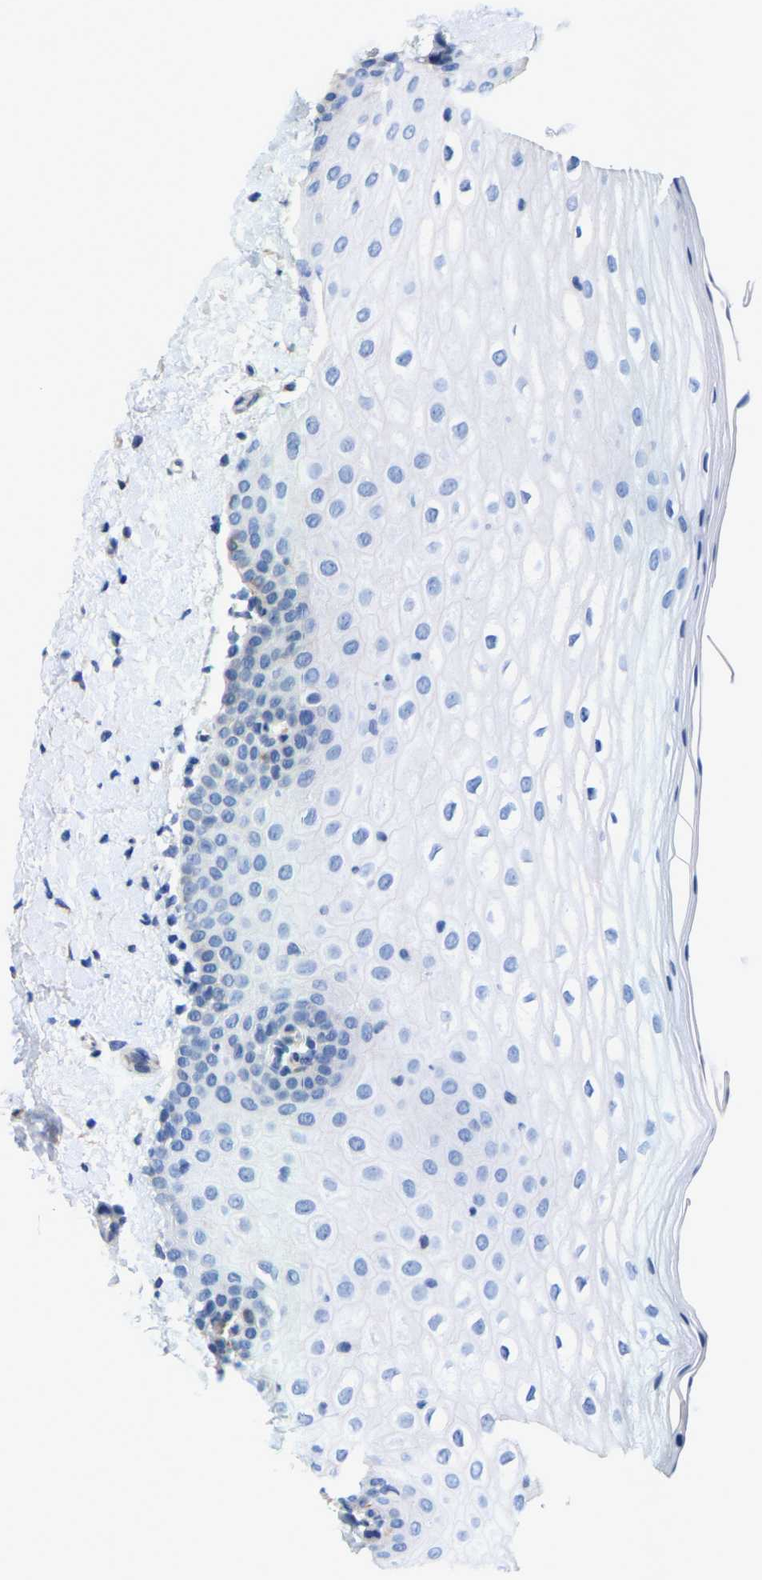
{"staining": {"intensity": "negative", "quantity": "none", "location": "none"}, "tissue": "oral mucosa", "cell_type": "Squamous epithelial cells", "image_type": "normal", "snomed": [{"axis": "morphology", "description": "Normal tissue, NOS"}, {"axis": "topography", "description": "Skin"}, {"axis": "topography", "description": "Oral tissue"}], "caption": "DAB immunohistochemical staining of unremarkable oral mucosa demonstrates no significant expression in squamous epithelial cells.", "gene": "DSCAM", "patient": {"sex": "male", "age": 84}}